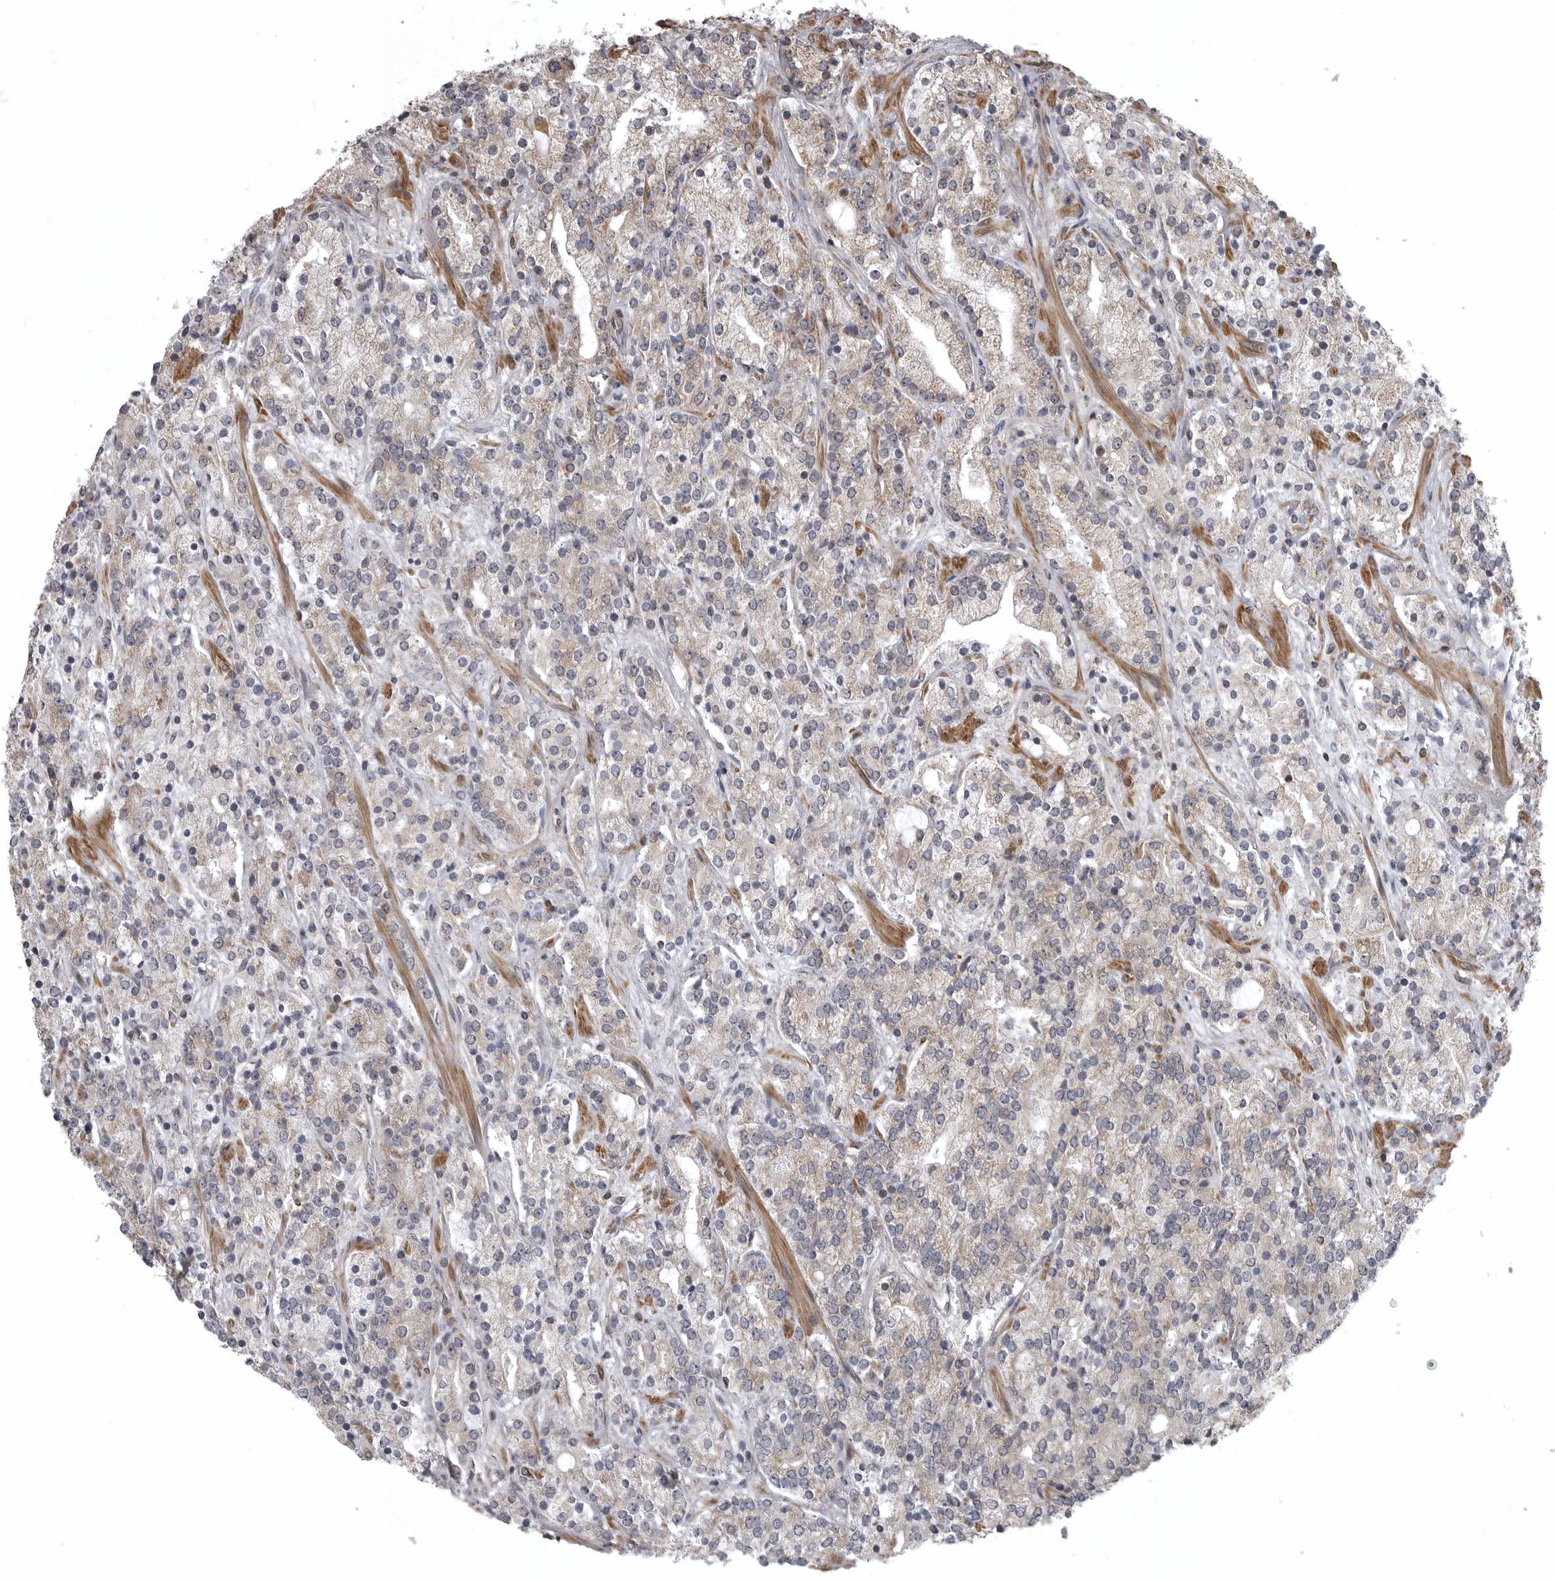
{"staining": {"intensity": "weak", "quantity": "<25%", "location": "cytoplasmic/membranous"}, "tissue": "prostate cancer", "cell_type": "Tumor cells", "image_type": "cancer", "snomed": [{"axis": "morphology", "description": "Adenocarcinoma, High grade"}, {"axis": "topography", "description": "Prostate"}], "caption": "The micrograph demonstrates no staining of tumor cells in adenocarcinoma (high-grade) (prostate).", "gene": "ZNRF1", "patient": {"sex": "male", "age": 71}}